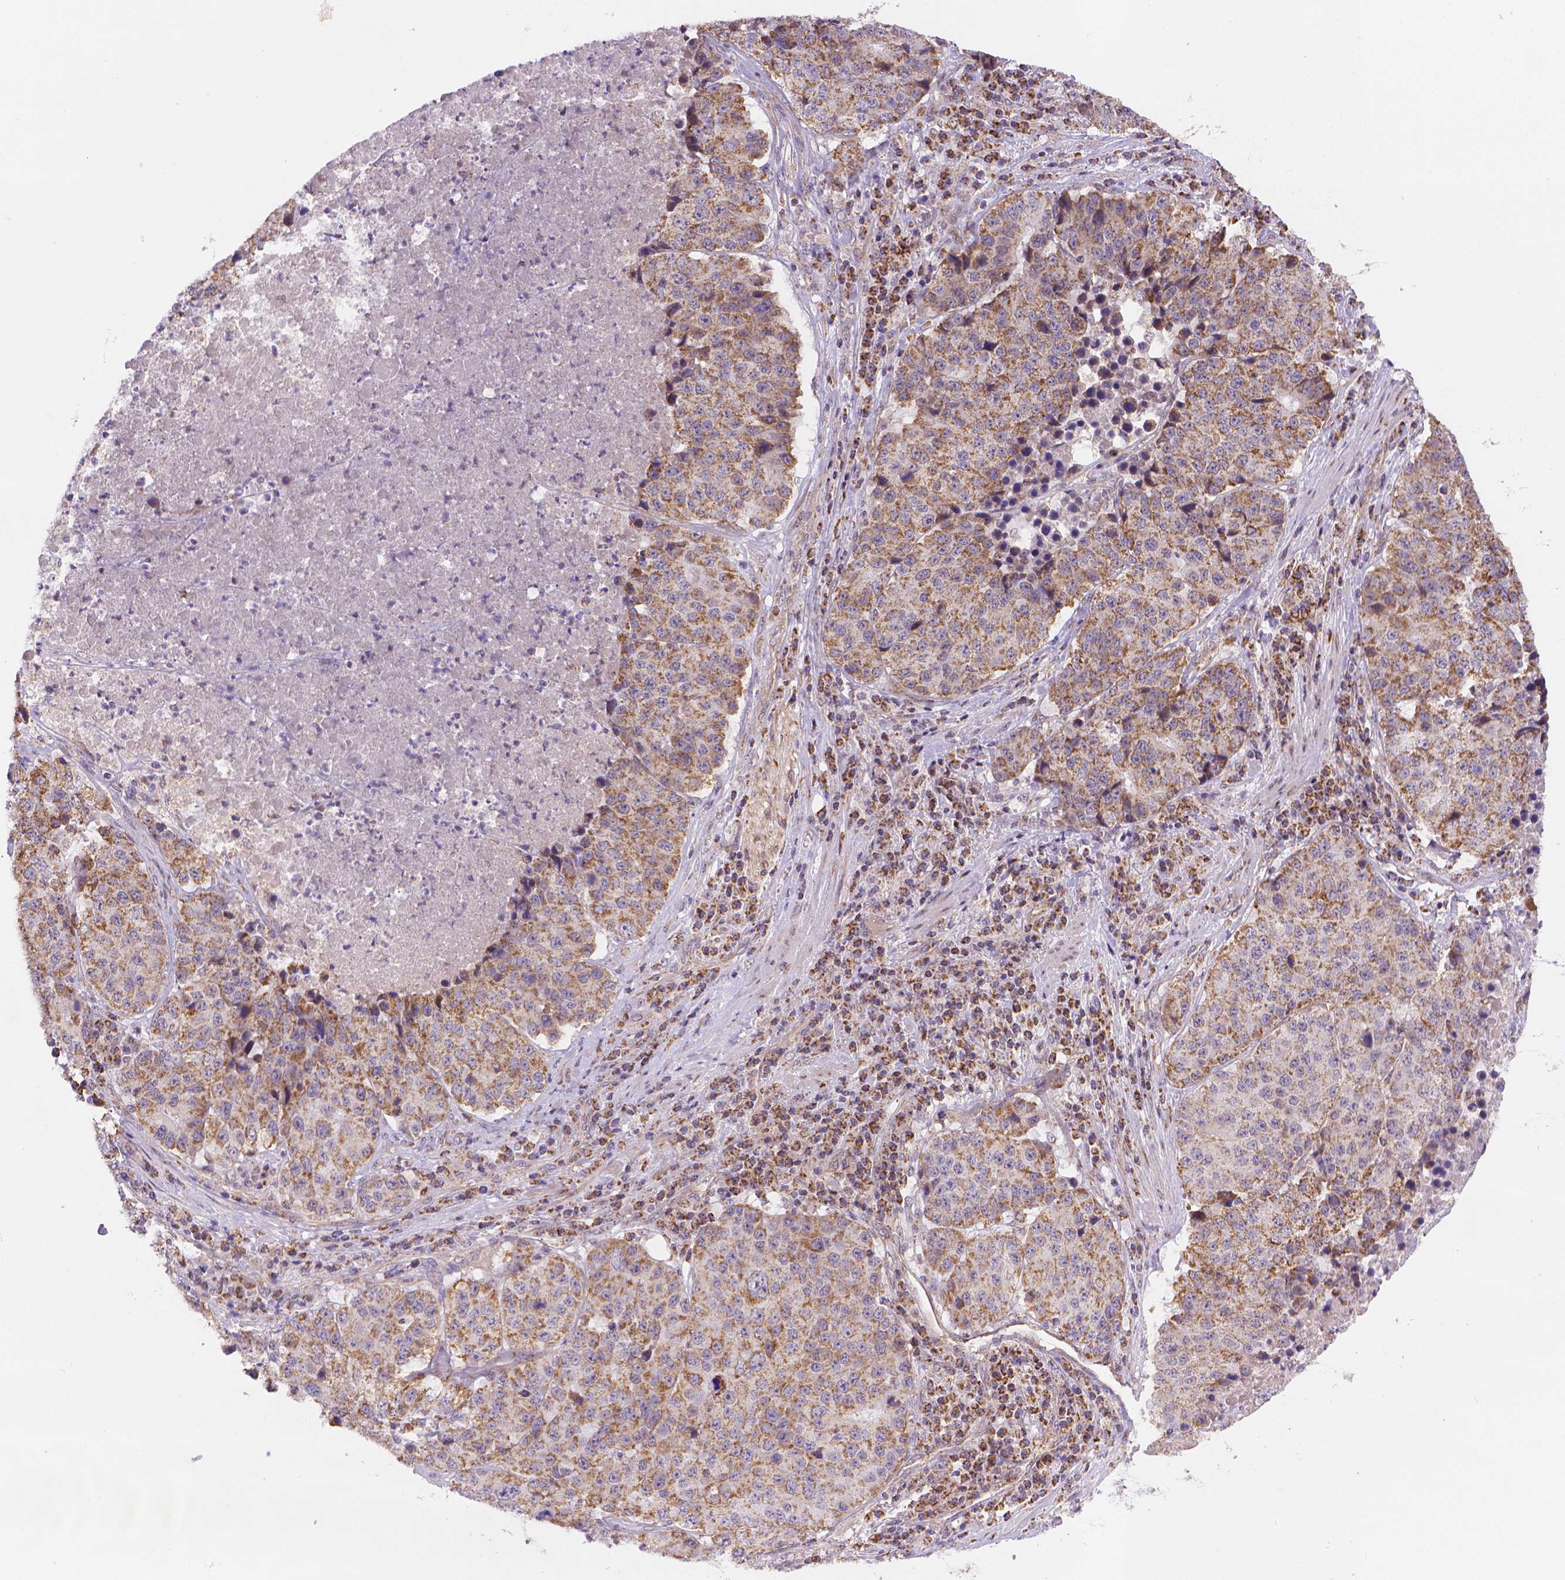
{"staining": {"intensity": "moderate", "quantity": ">75%", "location": "cytoplasmic/membranous"}, "tissue": "stomach cancer", "cell_type": "Tumor cells", "image_type": "cancer", "snomed": [{"axis": "morphology", "description": "Adenocarcinoma, NOS"}, {"axis": "topography", "description": "Stomach"}], "caption": "Immunohistochemistry (IHC) staining of adenocarcinoma (stomach), which demonstrates medium levels of moderate cytoplasmic/membranous expression in about >75% of tumor cells indicating moderate cytoplasmic/membranous protein positivity. The staining was performed using DAB (brown) for protein detection and nuclei were counterstained in hematoxylin (blue).", "gene": "CYYR1", "patient": {"sex": "male", "age": 71}}